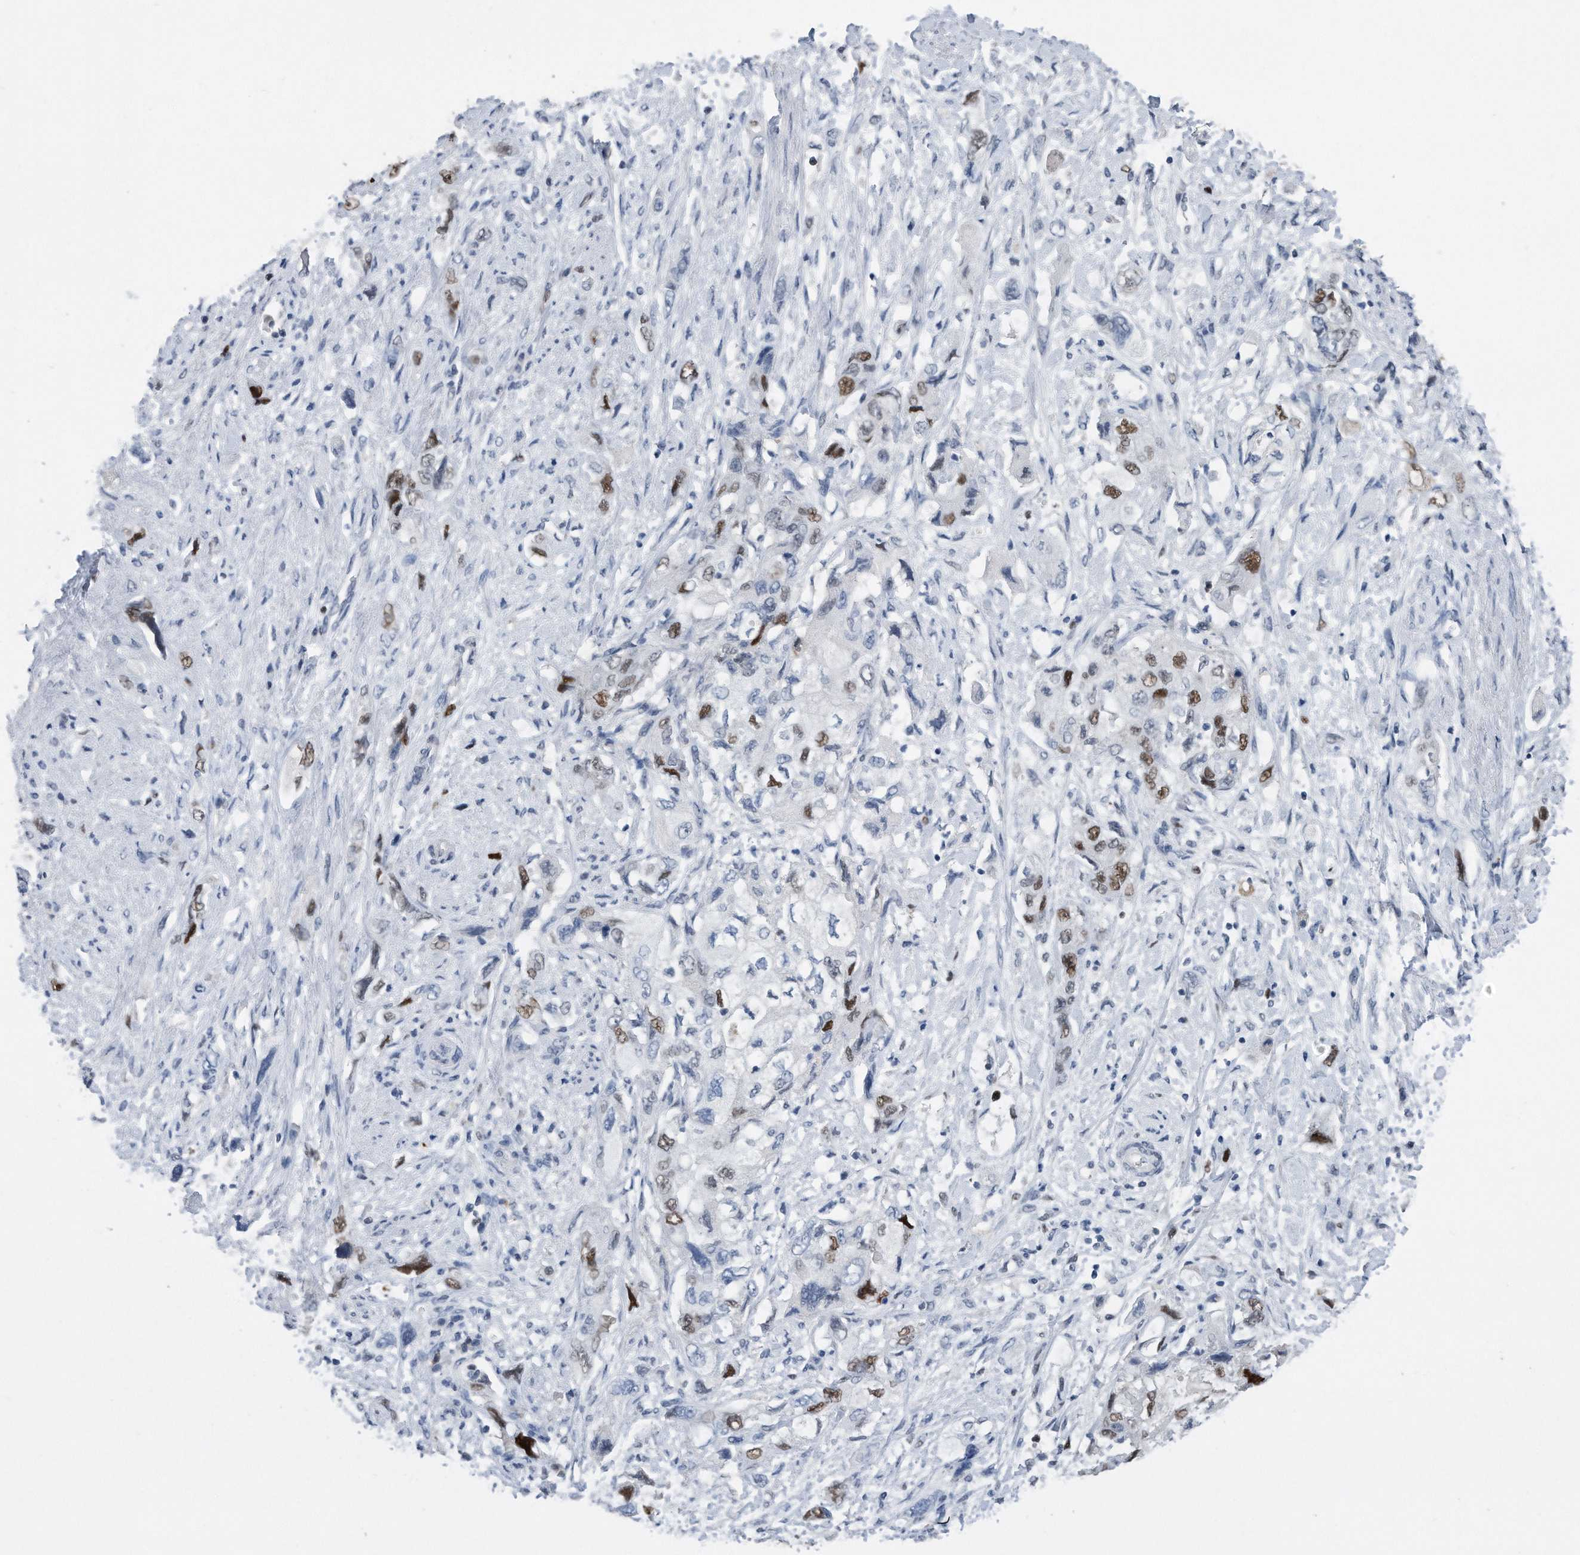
{"staining": {"intensity": "strong", "quantity": "<25%", "location": "nuclear"}, "tissue": "pancreatic cancer", "cell_type": "Tumor cells", "image_type": "cancer", "snomed": [{"axis": "morphology", "description": "Adenocarcinoma, NOS"}, {"axis": "topography", "description": "Pancreas"}], "caption": "About <25% of tumor cells in pancreatic adenocarcinoma reveal strong nuclear protein staining as visualized by brown immunohistochemical staining.", "gene": "PCNA", "patient": {"sex": "female", "age": 73}}